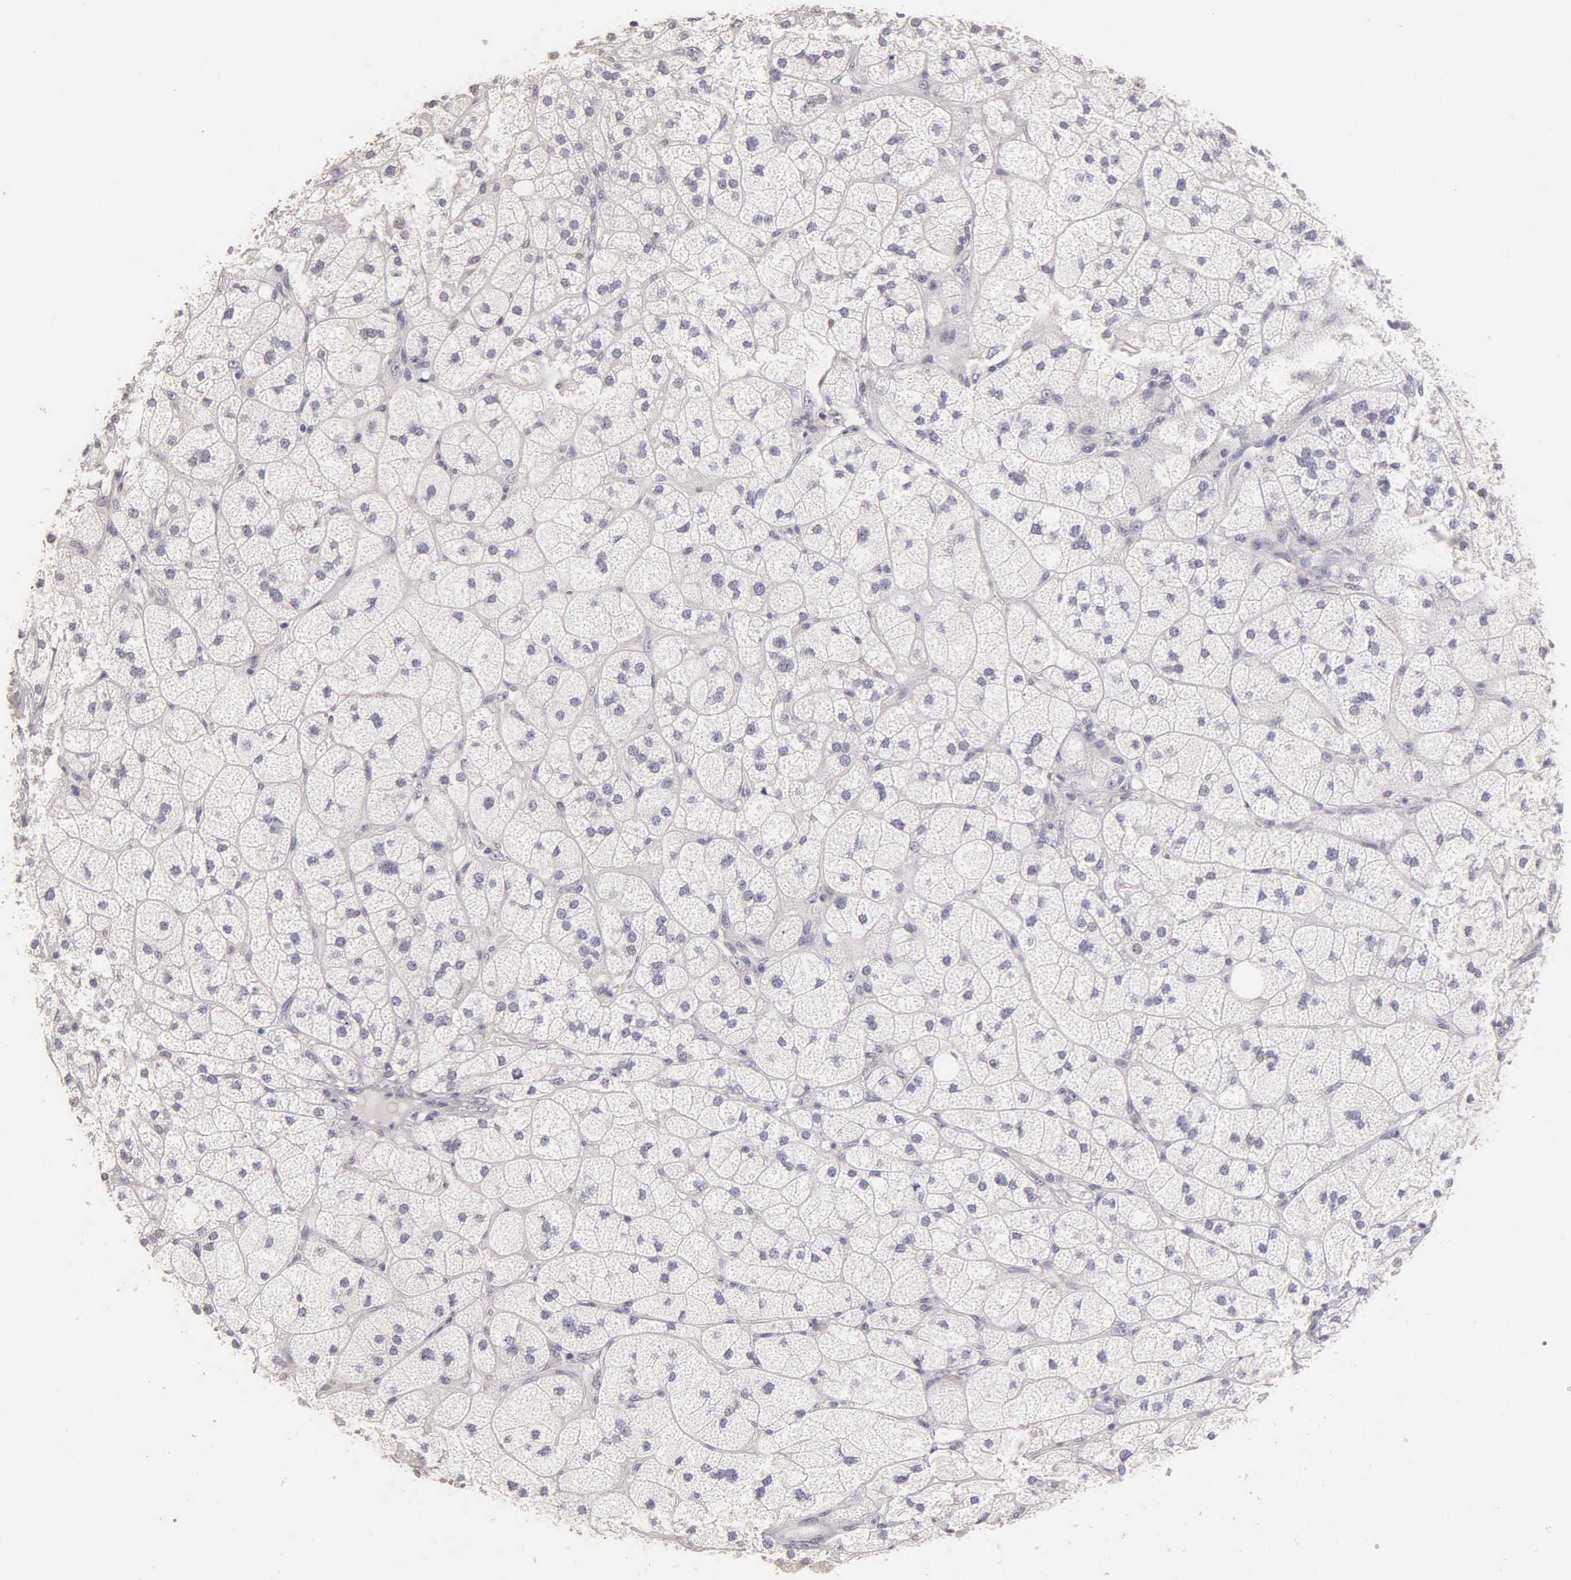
{"staining": {"intensity": "weak", "quantity": "<25%", "location": "nuclear"}, "tissue": "adrenal gland", "cell_type": "Glandular cells", "image_type": "normal", "snomed": [{"axis": "morphology", "description": "Normal tissue, NOS"}, {"axis": "topography", "description": "Adrenal gland"}], "caption": "Glandular cells are negative for brown protein staining in unremarkable adrenal gland. (Brightfield microscopy of DAB IHC at high magnification).", "gene": "ESR1", "patient": {"sex": "female", "age": 60}}